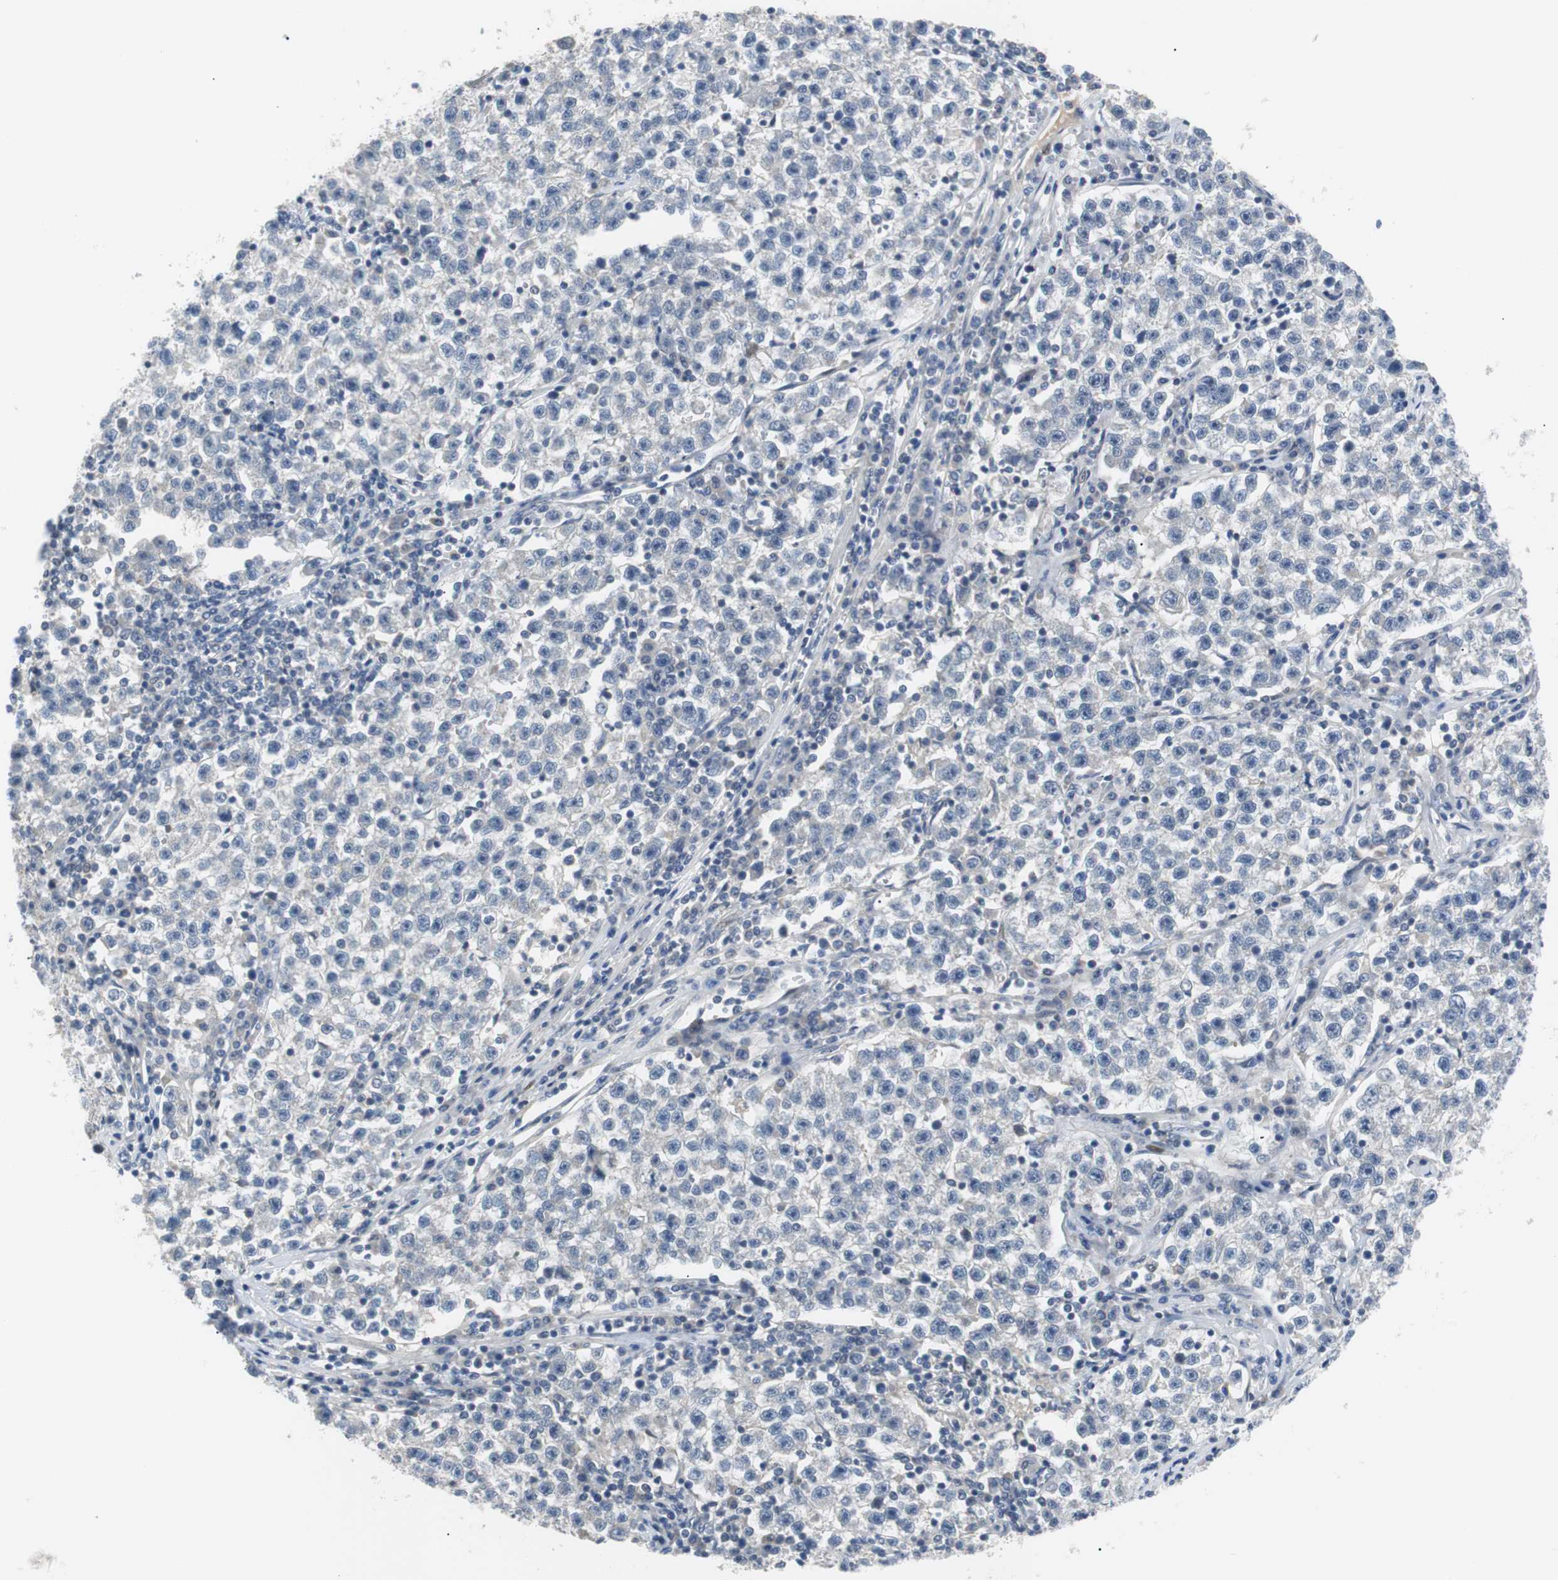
{"staining": {"intensity": "negative", "quantity": "none", "location": "none"}, "tissue": "testis cancer", "cell_type": "Tumor cells", "image_type": "cancer", "snomed": [{"axis": "morphology", "description": "Seminoma, NOS"}, {"axis": "topography", "description": "Testis"}], "caption": "This photomicrograph is of testis seminoma stained with IHC to label a protein in brown with the nuclei are counter-stained blue. There is no staining in tumor cells.", "gene": "MAP2K4", "patient": {"sex": "male", "age": 22}}